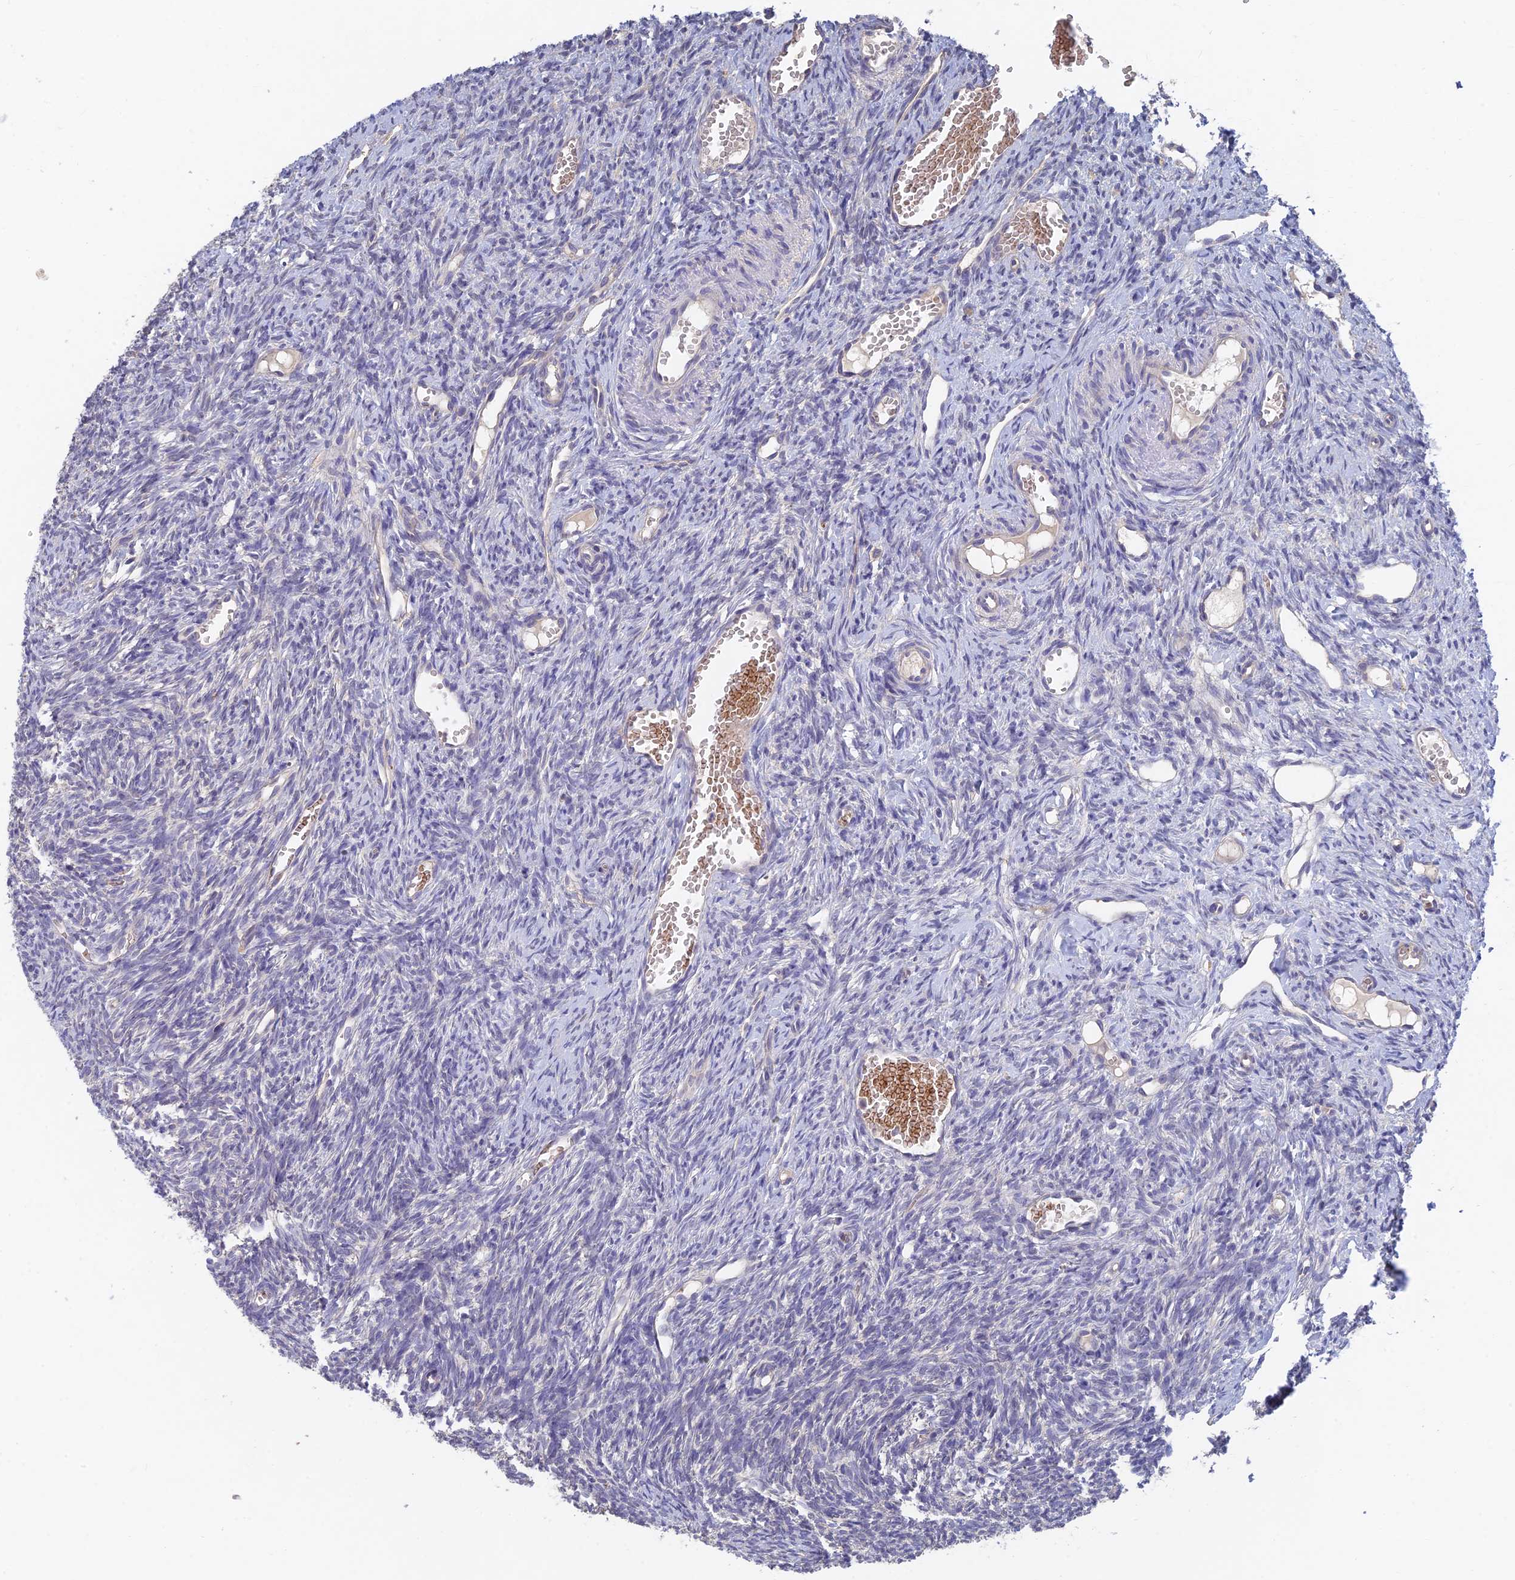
{"staining": {"intensity": "negative", "quantity": "none", "location": "none"}, "tissue": "ovary", "cell_type": "Ovarian stroma cells", "image_type": "normal", "snomed": [{"axis": "morphology", "description": "Normal tissue, NOS"}, {"axis": "topography", "description": "Ovary"}], "caption": "Immunohistochemistry photomicrograph of unremarkable ovary stained for a protein (brown), which reveals no expression in ovarian stroma cells. The staining was performed using DAB (3,3'-diaminobenzidine) to visualize the protein expression in brown, while the nuclei were stained in blue with hematoxylin (Magnification: 20x).", "gene": "ARRDC1", "patient": {"sex": "female", "age": 51}}